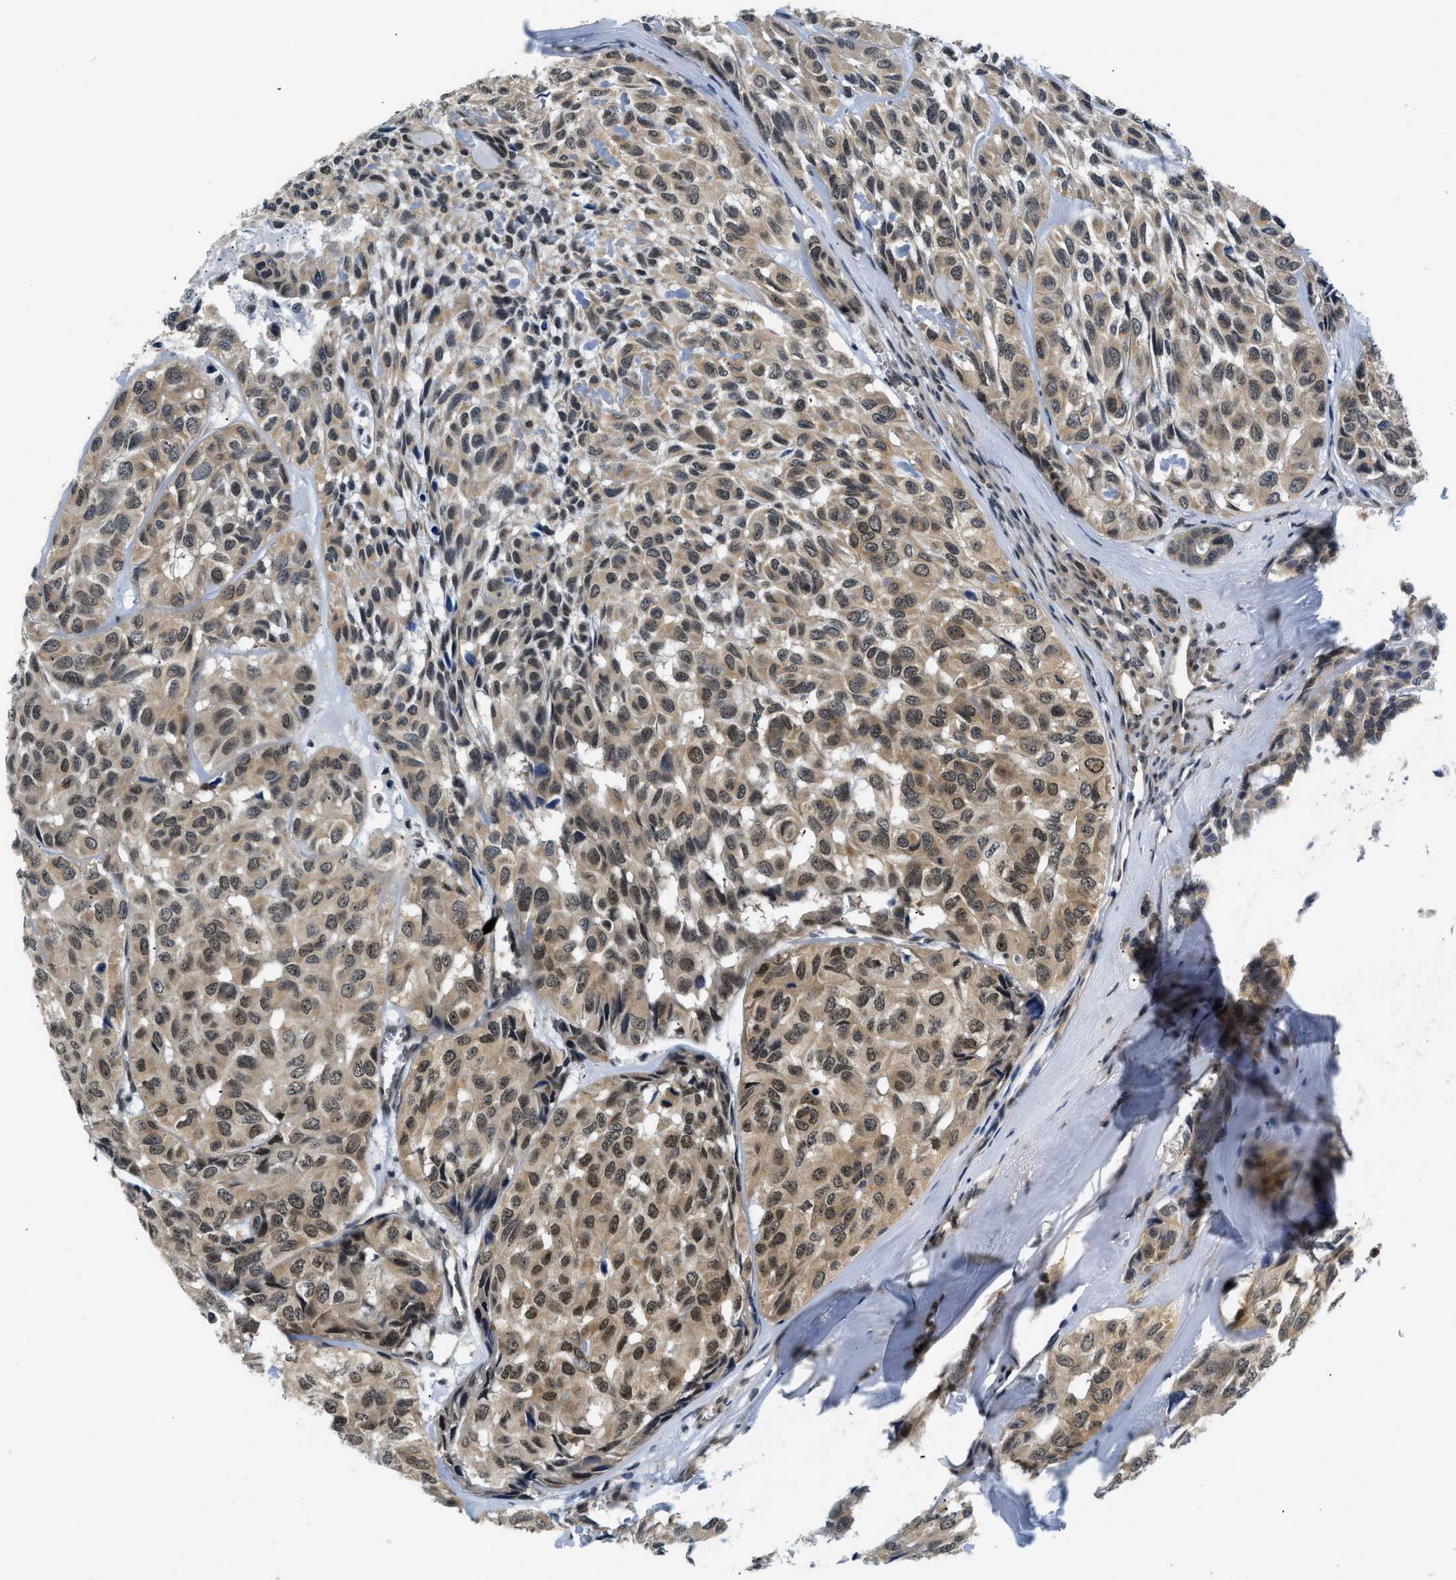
{"staining": {"intensity": "moderate", "quantity": ">75%", "location": "cytoplasmic/membranous,nuclear"}, "tissue": "head and neck cancer", "cell_type": "Tumor cells", "image_type": "cancer", "snomed": [{"axis": "morphology", "description": "Adenocarcinoma, NOS"}, {"axis": "topography", "description": "Salivary gland, NOS"}, {"axis": "topography", "description": "Head-Neck"}], "caption": "Adenocarcinoma (head and neck) tissue shows moderate cytoplasmic/membranous and nuclear expression in about >75% of tumor cells", "gene": "SMAD4", "patient": {"sex": "female", "age": 76}}